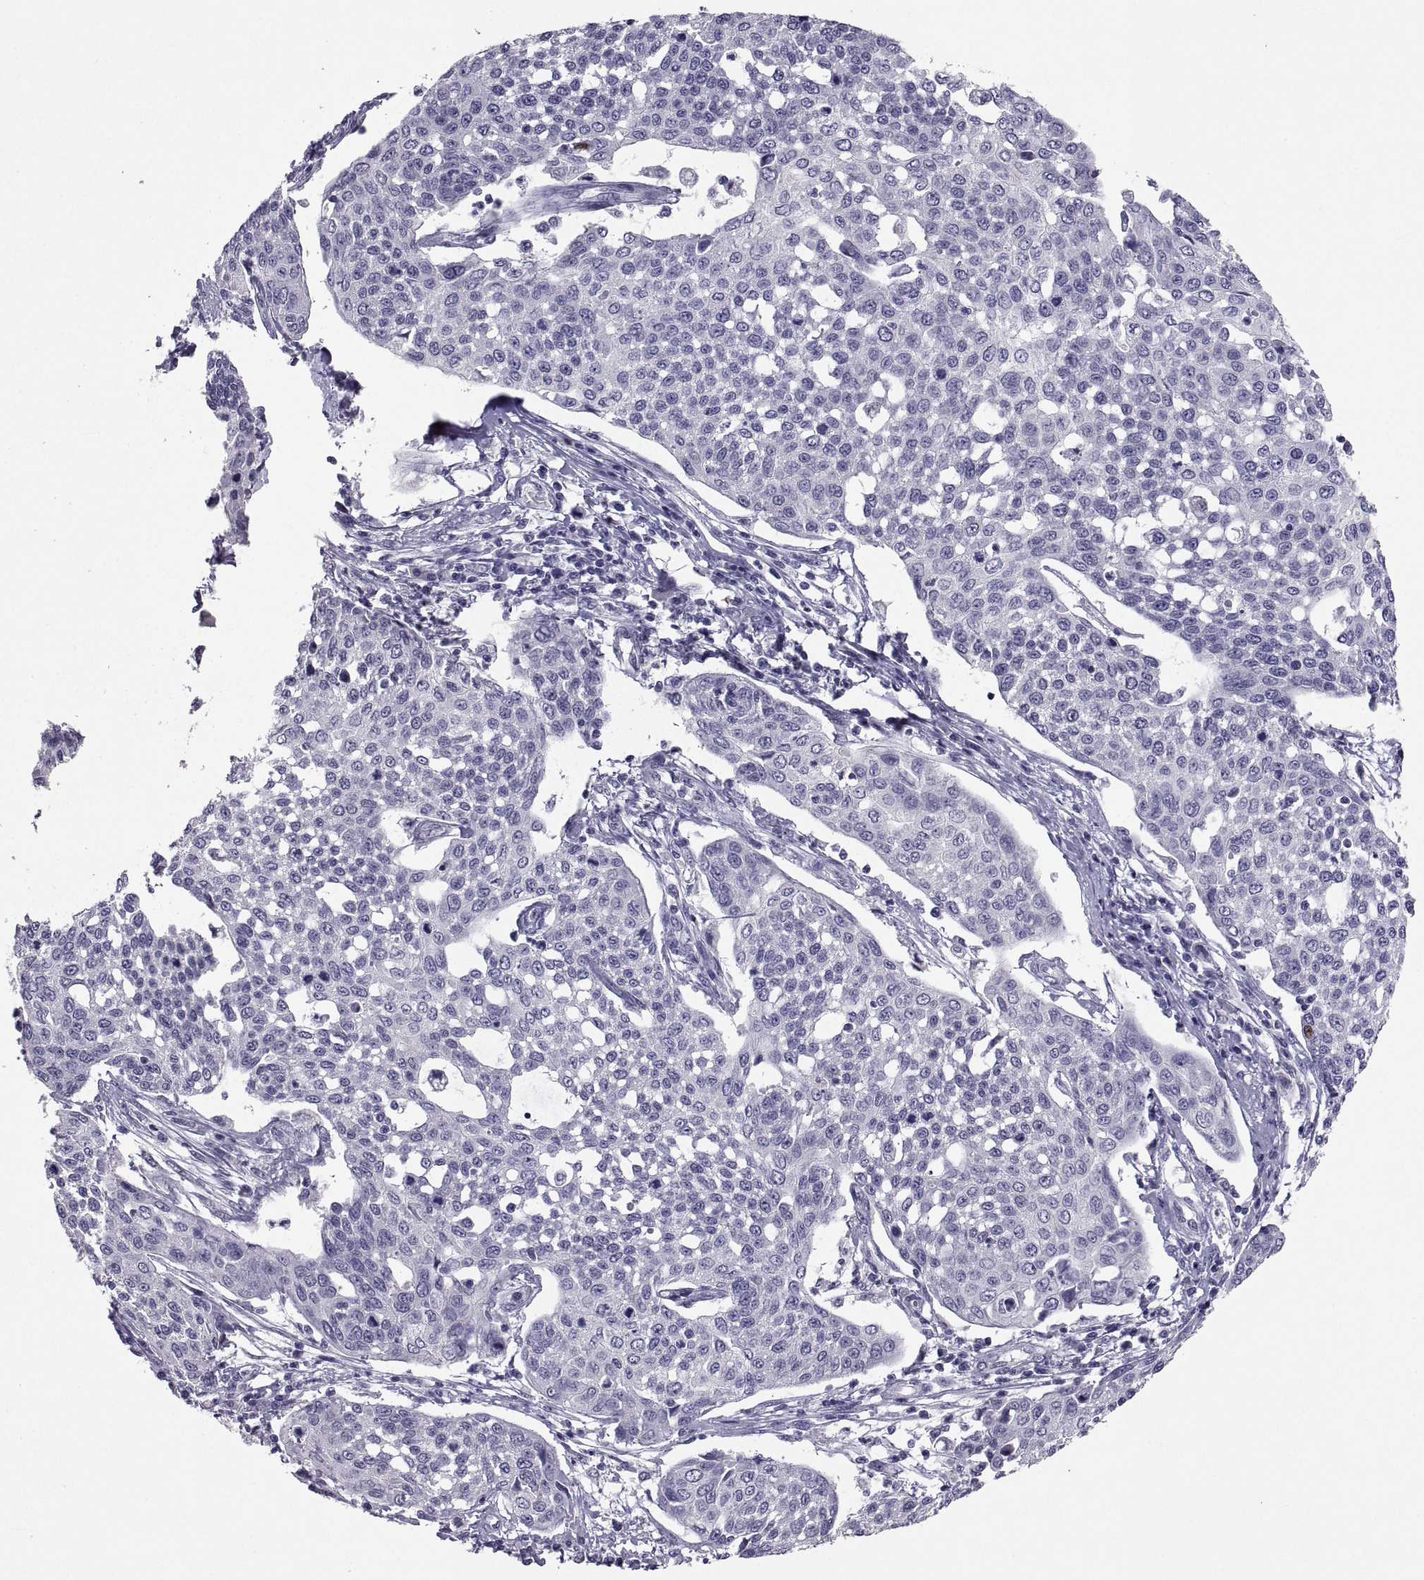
{"staining": {"intensity": "negative", "quantity": "none", "location": "none"}, "tissue": "cervical cancer", "cell_type": "Tumor cells", "image_type": "cancer", "snomed": [{"axis": "morphology", "description": "Squamous cell carcinoma, NOS"}, {"axis": "topography", "description": "Cervix"}], "caption": "A micrograph of cervical cancer (squamous cell carcinoma) stained for a protein shows no brown staining in tumor cells.", "gene": "SOX21", "patient": {"sex": "female", "age": 34}}